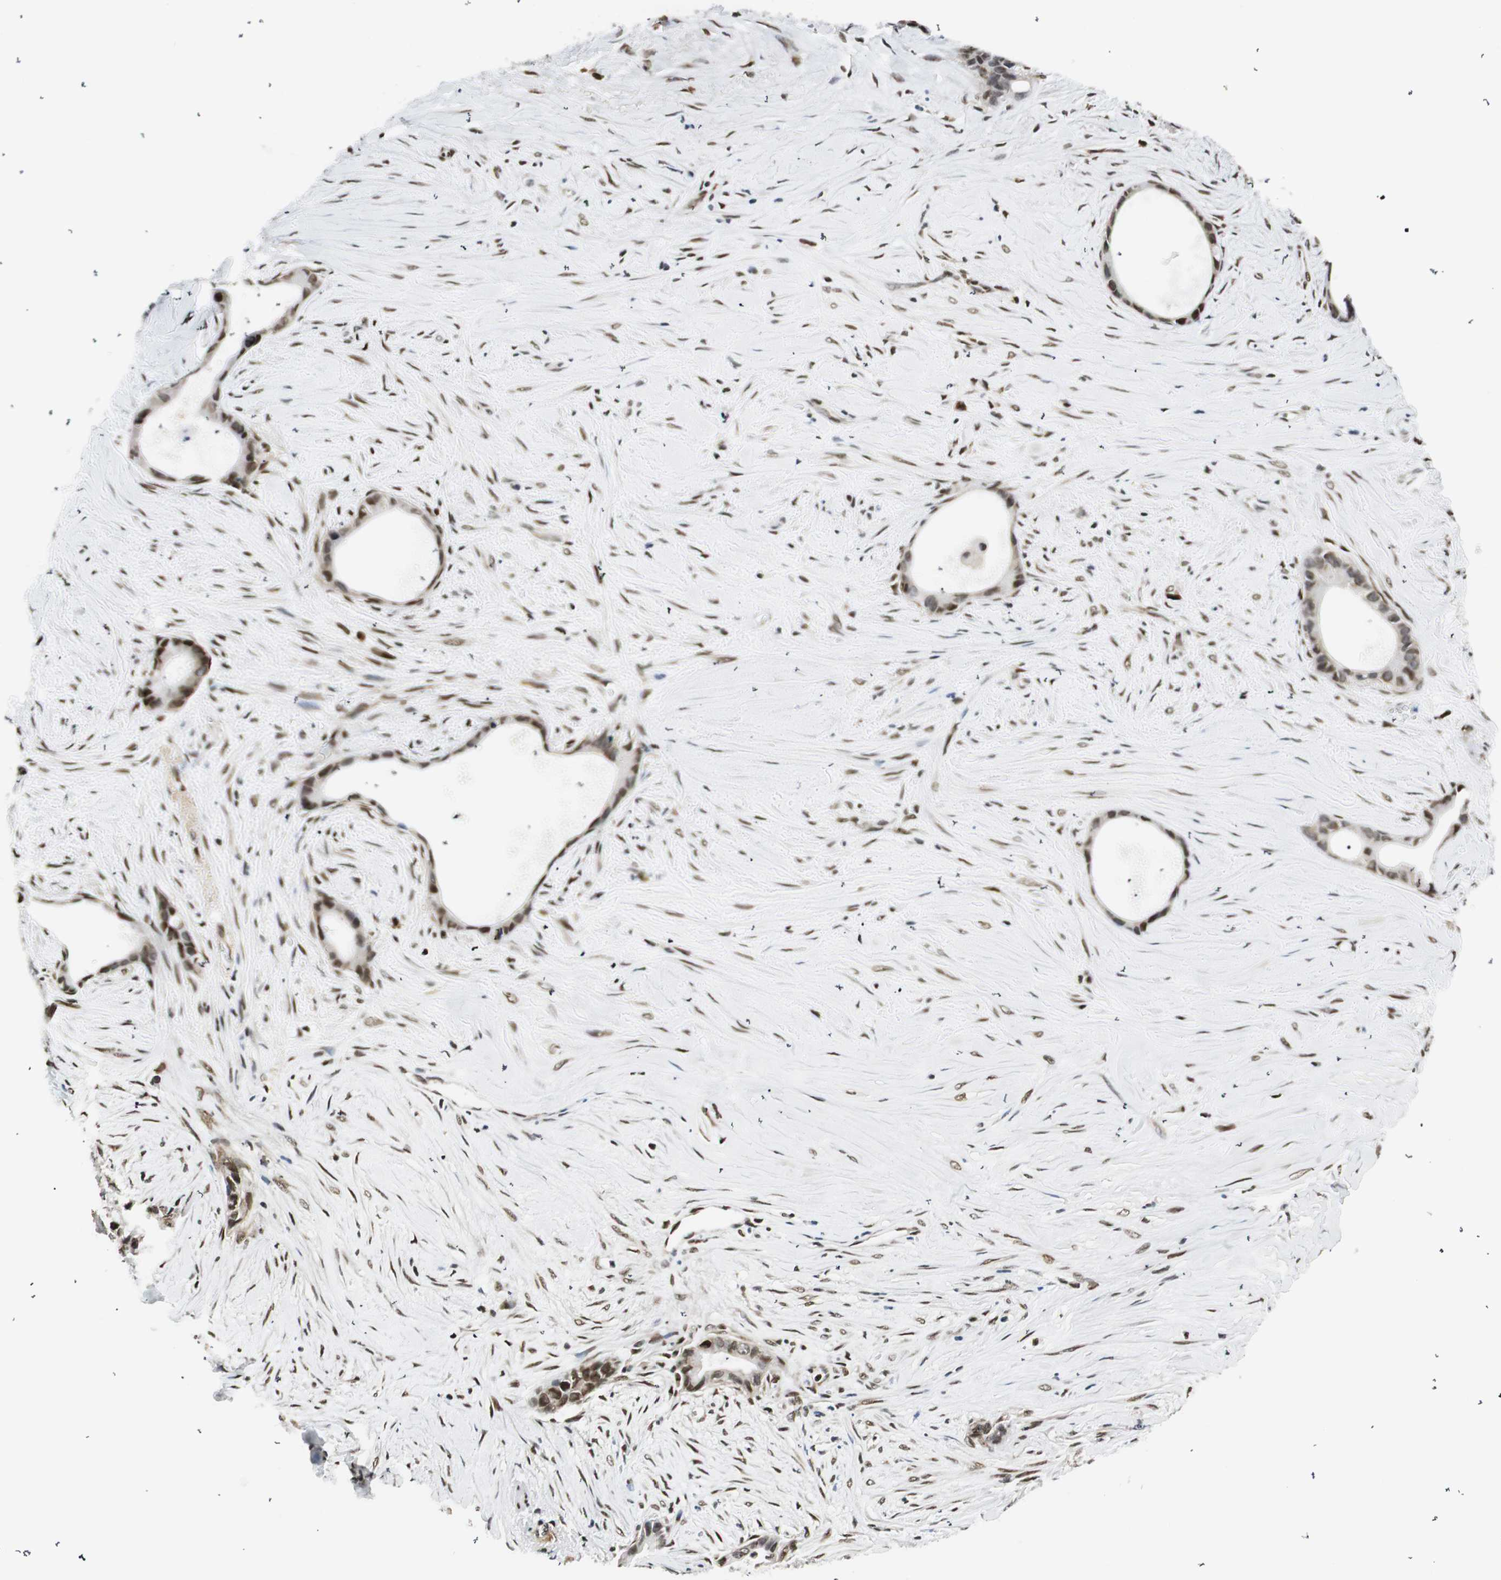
{"staining": {"intensity": "moderate", "quantity": "25%-75%", "location": "nuclear"}, "tissue": "liver cancer", "cell_type": "Tumor cells", "image_type": "cancer", "snomed": [{"axis": "morphology", "description": "Cholangiocarcinoma"}, {"axis": "topography", "description": "Liver"}], "caption": "Immunohistochemistry (IHC) (DAB) staining of liver cholangiocarcinoma demonstrates moderate nuclear protein positivity in about 25%-75% of tumor cells.", "gene": "RING1", "patient": {"sex": "female", "age": 55}}